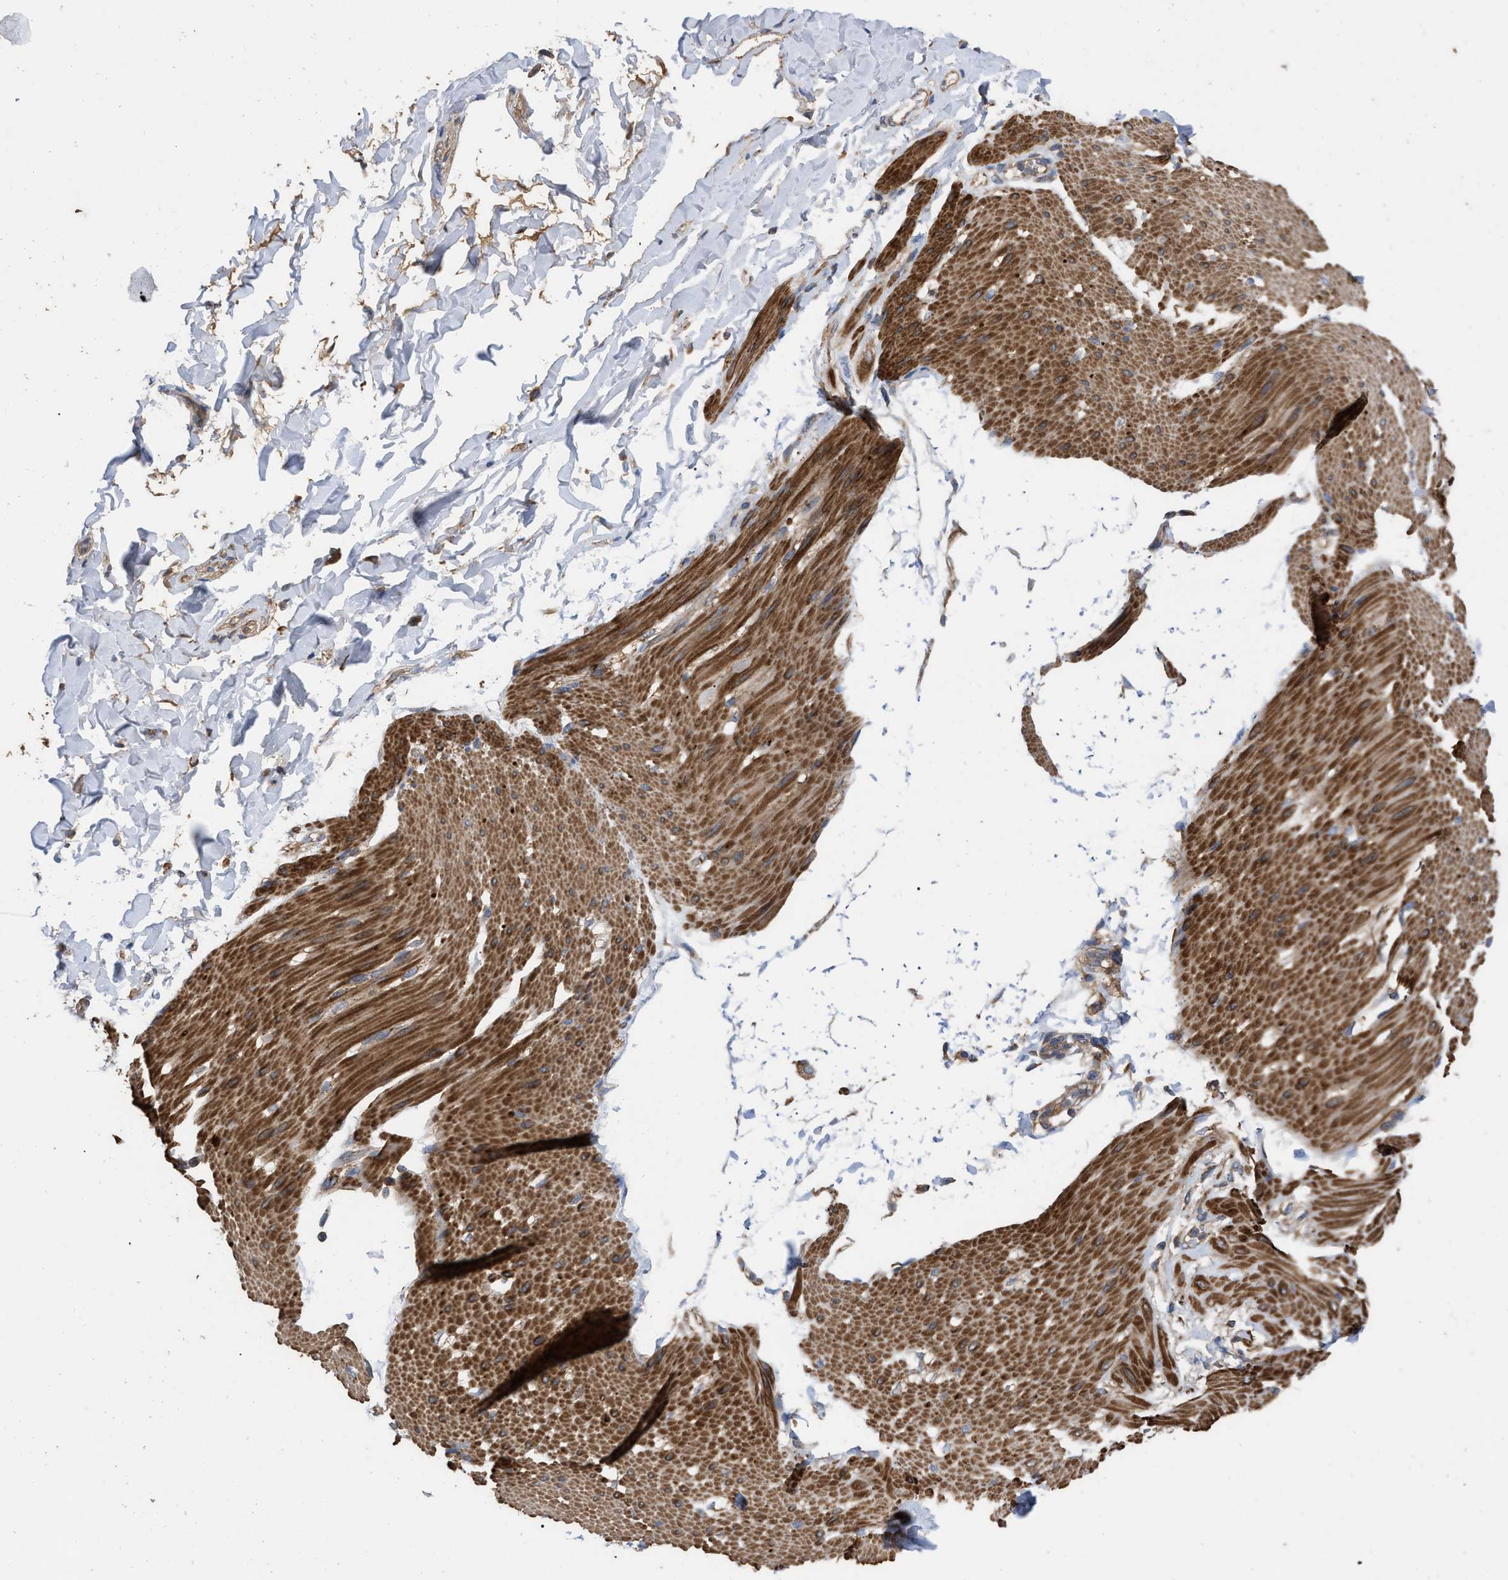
{"staining": {"intensity": "negative", "quantity": "none", "location": "none"}, "tissue": "adipose tissue", "cell_type": "Adipocytes", "image_type": "normal", "snomed": [{"axis": "morphology", "description": "Normal tissue, NOS"}, {"axis": "morphology", "description": "Adenocarcinoma, NOS"}, {"axis": "topography", "description": "Duodenum"}, {"axis": "topography", "description": "Peripheral nerve tissue"}], "caption": "Image shows no protein staining in adipocytes of benign adipose tissue. The staining was performed using DAB (3,3'-diaminobenzidine) to visualize the protein expression in brown, while the nuclei were stained in blue with hematoxylin (Magnification: 20x).", "gene": "RABEP1", "patient": {"sex": "female", "age": 60}}